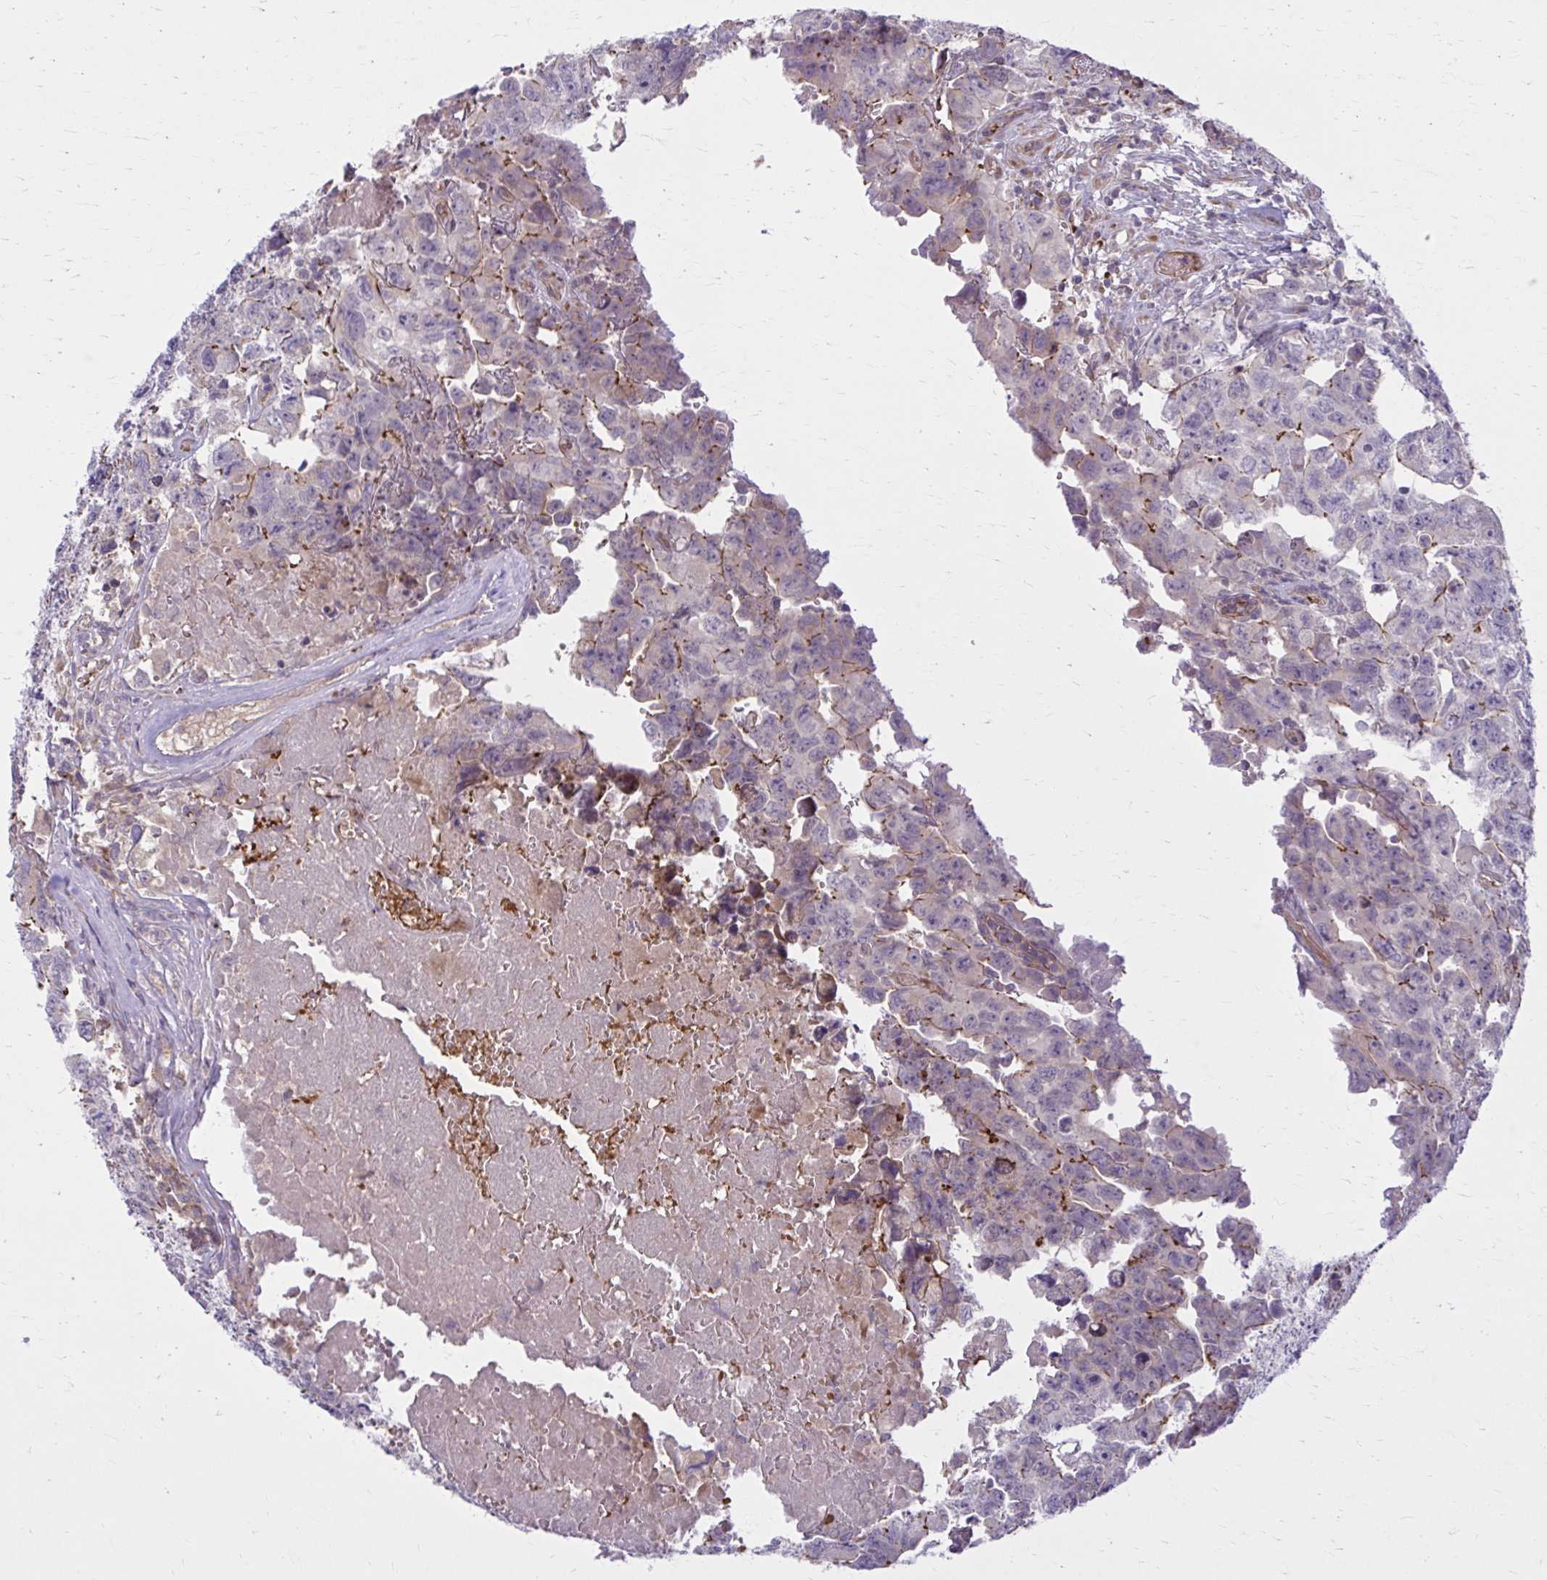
{"staining": {"intensity": "strong", "quantity": "<25%", "location": "cytoplasmic/membranous"}, "tissue": "testis cancer", "cell_type": "Tumor cells", "image_type": "cancer", "snomed": [{"axis": "morphology", "description": "Carcinoma, Embryonal, NOS"}, {"axis": "topography", "description": "Testis"}], "caption": "This is an image of IHC staining of embryonal carcinoma (testis), which shows strong positivity in the cytoplasmic/membranous of tumor cells.", "gene": "SNF8", "patient": {"sex": "male", "age": 22}}